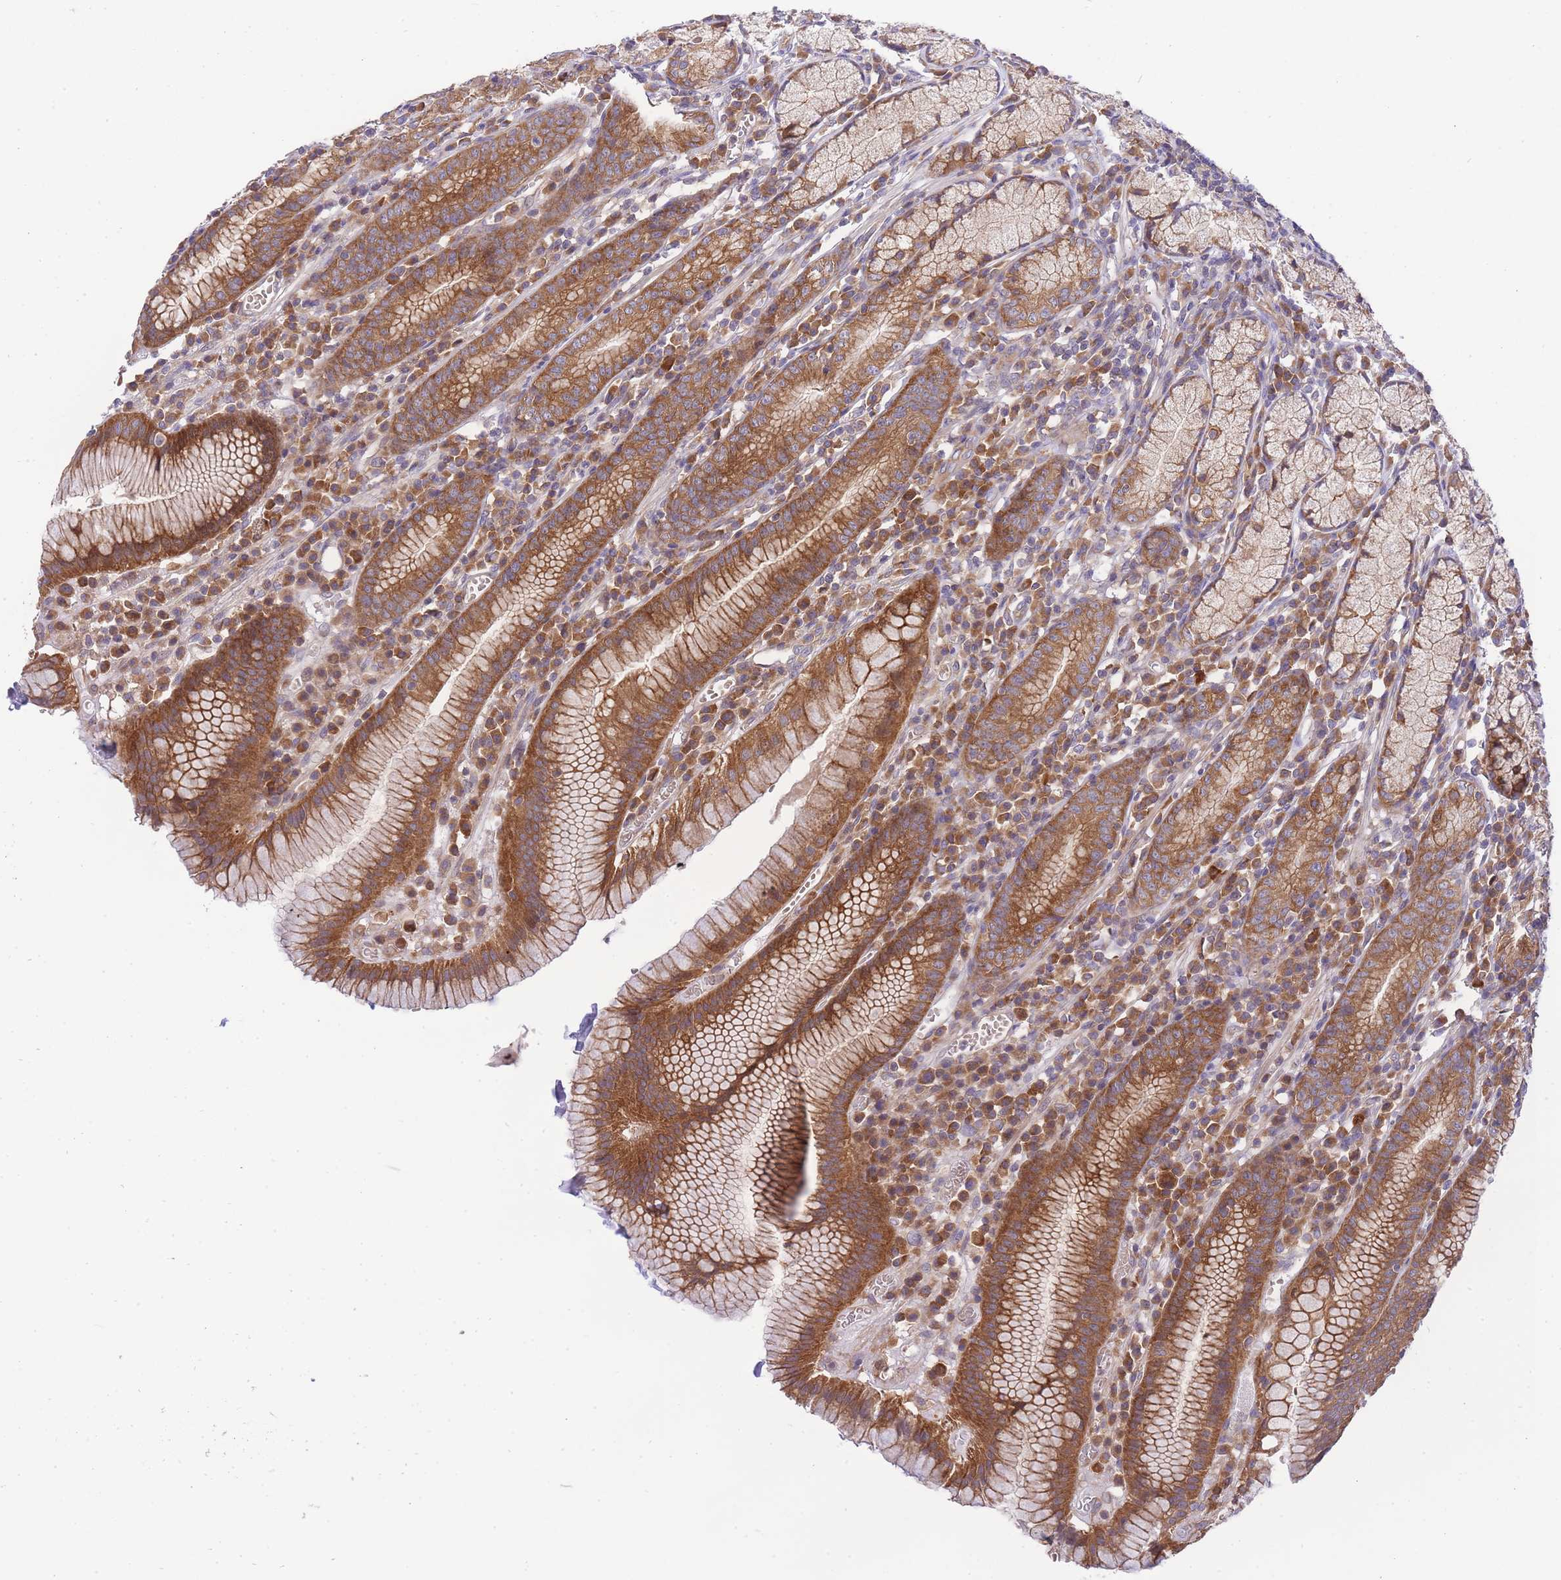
{"staining": {"intensity": "strong", "quantity": ">75%", "location": "cytoplasmic/membranous"}, "tissue": "stomach", "cell_type": "Glandular cells", "image_type": "normal", "snomed": [{"axis": "morphology", "description": "Normal tissue, NOS"}, {"axis": "topography", "description": "Stomach"}], "caption": "The histopathology image displays staining of normal stomach, revealing strong cytoplasmic/membranous protein expression (brown color) within glandular cells. Using DAB (3,3'-diaminobenzidine) (brown) and hematoxylin (blue) stains, captured at high magnification using brightfield microscopy.", "gene": "EIF2B2", "patient": {"sex": "male", "age": 55}}